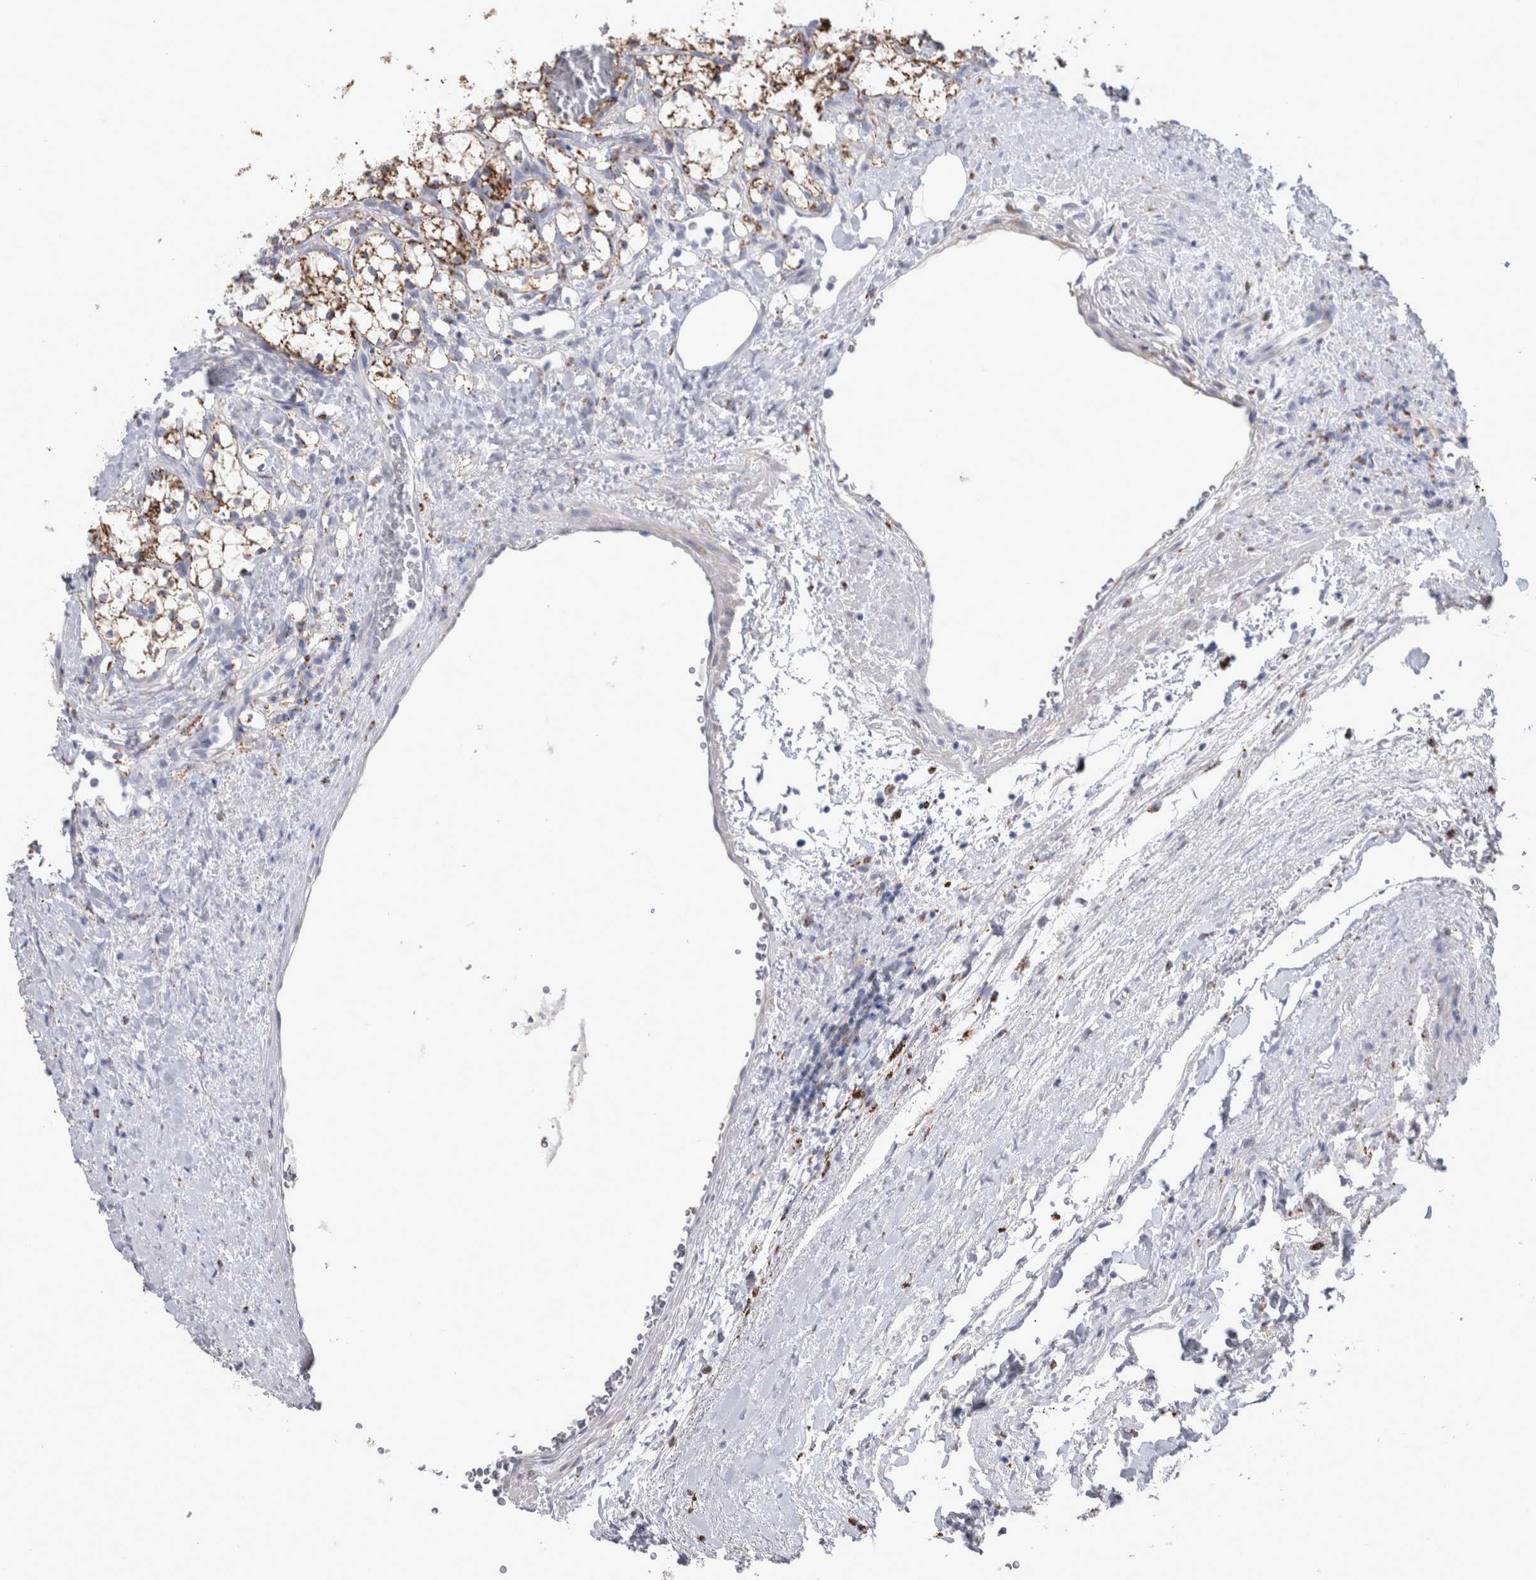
{"staining": {"intensity": "weak", "quantity": ">75%", "location": "cytoplasmic/membranous"}, "tissue": "renal cancer", "cell_type": "Tumor cells", "image_type": "cancer", "snomed": [{"axis": "morphology", "description": "Adenocarcinoma, NOS"}, {"axis": "topography", "description": "Kidney"}], "caption": "A brown stain highlights weak cytoplasmic/membranous positivity of a protein in human renal cancer (adenocarcinoma) tumor cells. (brown staining indicates protein expression, while blue staining denotes nuclei).", "gene": "GATM", "patient": {"sex": "female", "age": 69}}